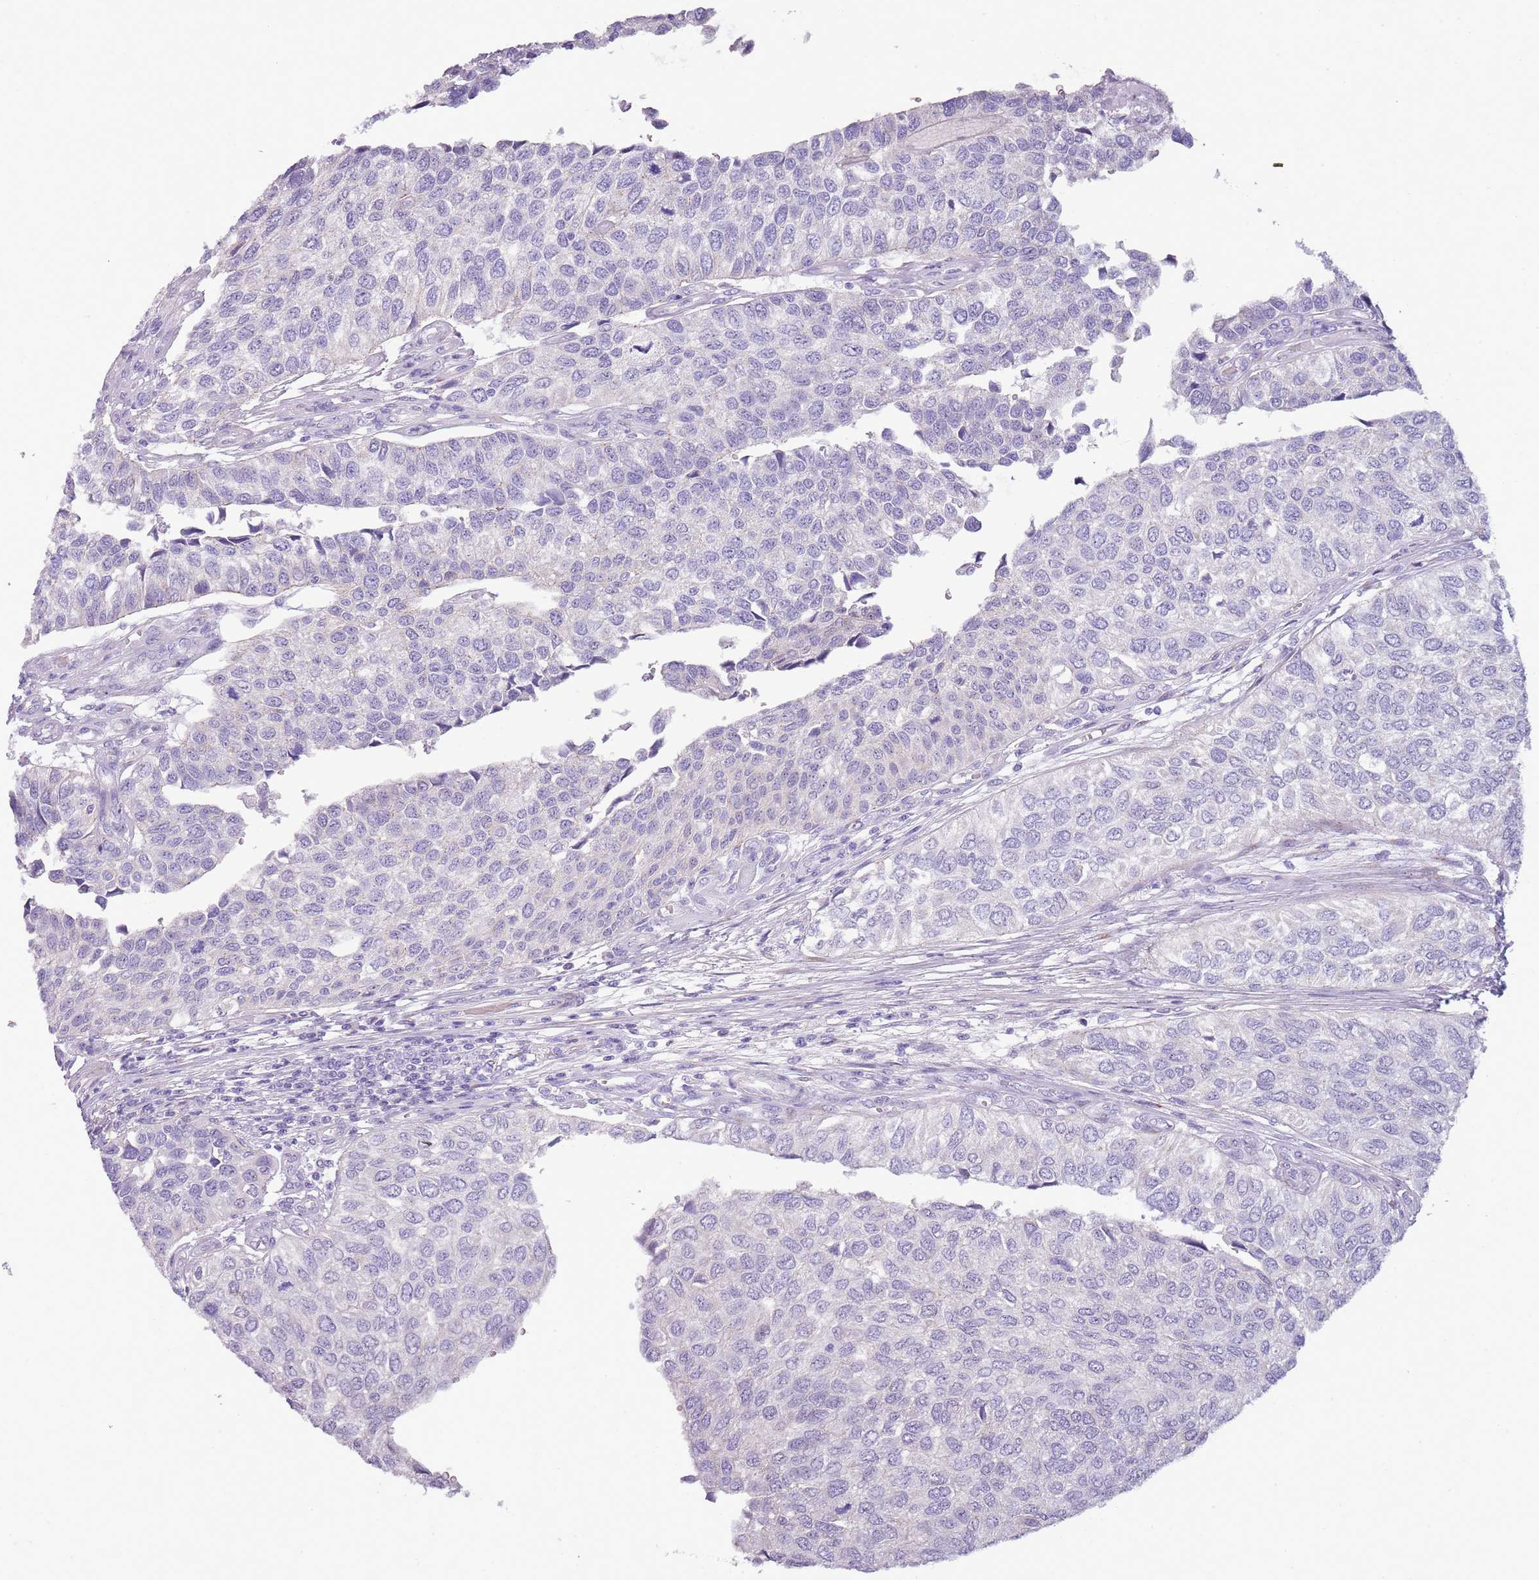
{"staining": {"intensity": "negative", "quantity": "none", "location": "none"}, "tissue": "urothelial cancer", "cell_type": "Tumor cells", "image_type": "cancer", "snomed": [{"axis": "morphology", "description": "Urothelial carcinoma, NOS"}, {"axis": "topography", "description": "Urinary bladder"}], "caption": "High power microscopy photomicrograph of an immunohistochemistry (IHC) photomicrograph of urothelial cancer, revealing no significant positivity in tumor cells.", "gene": "NBPF6", "patient": {"sex": "male", "age": 55}}